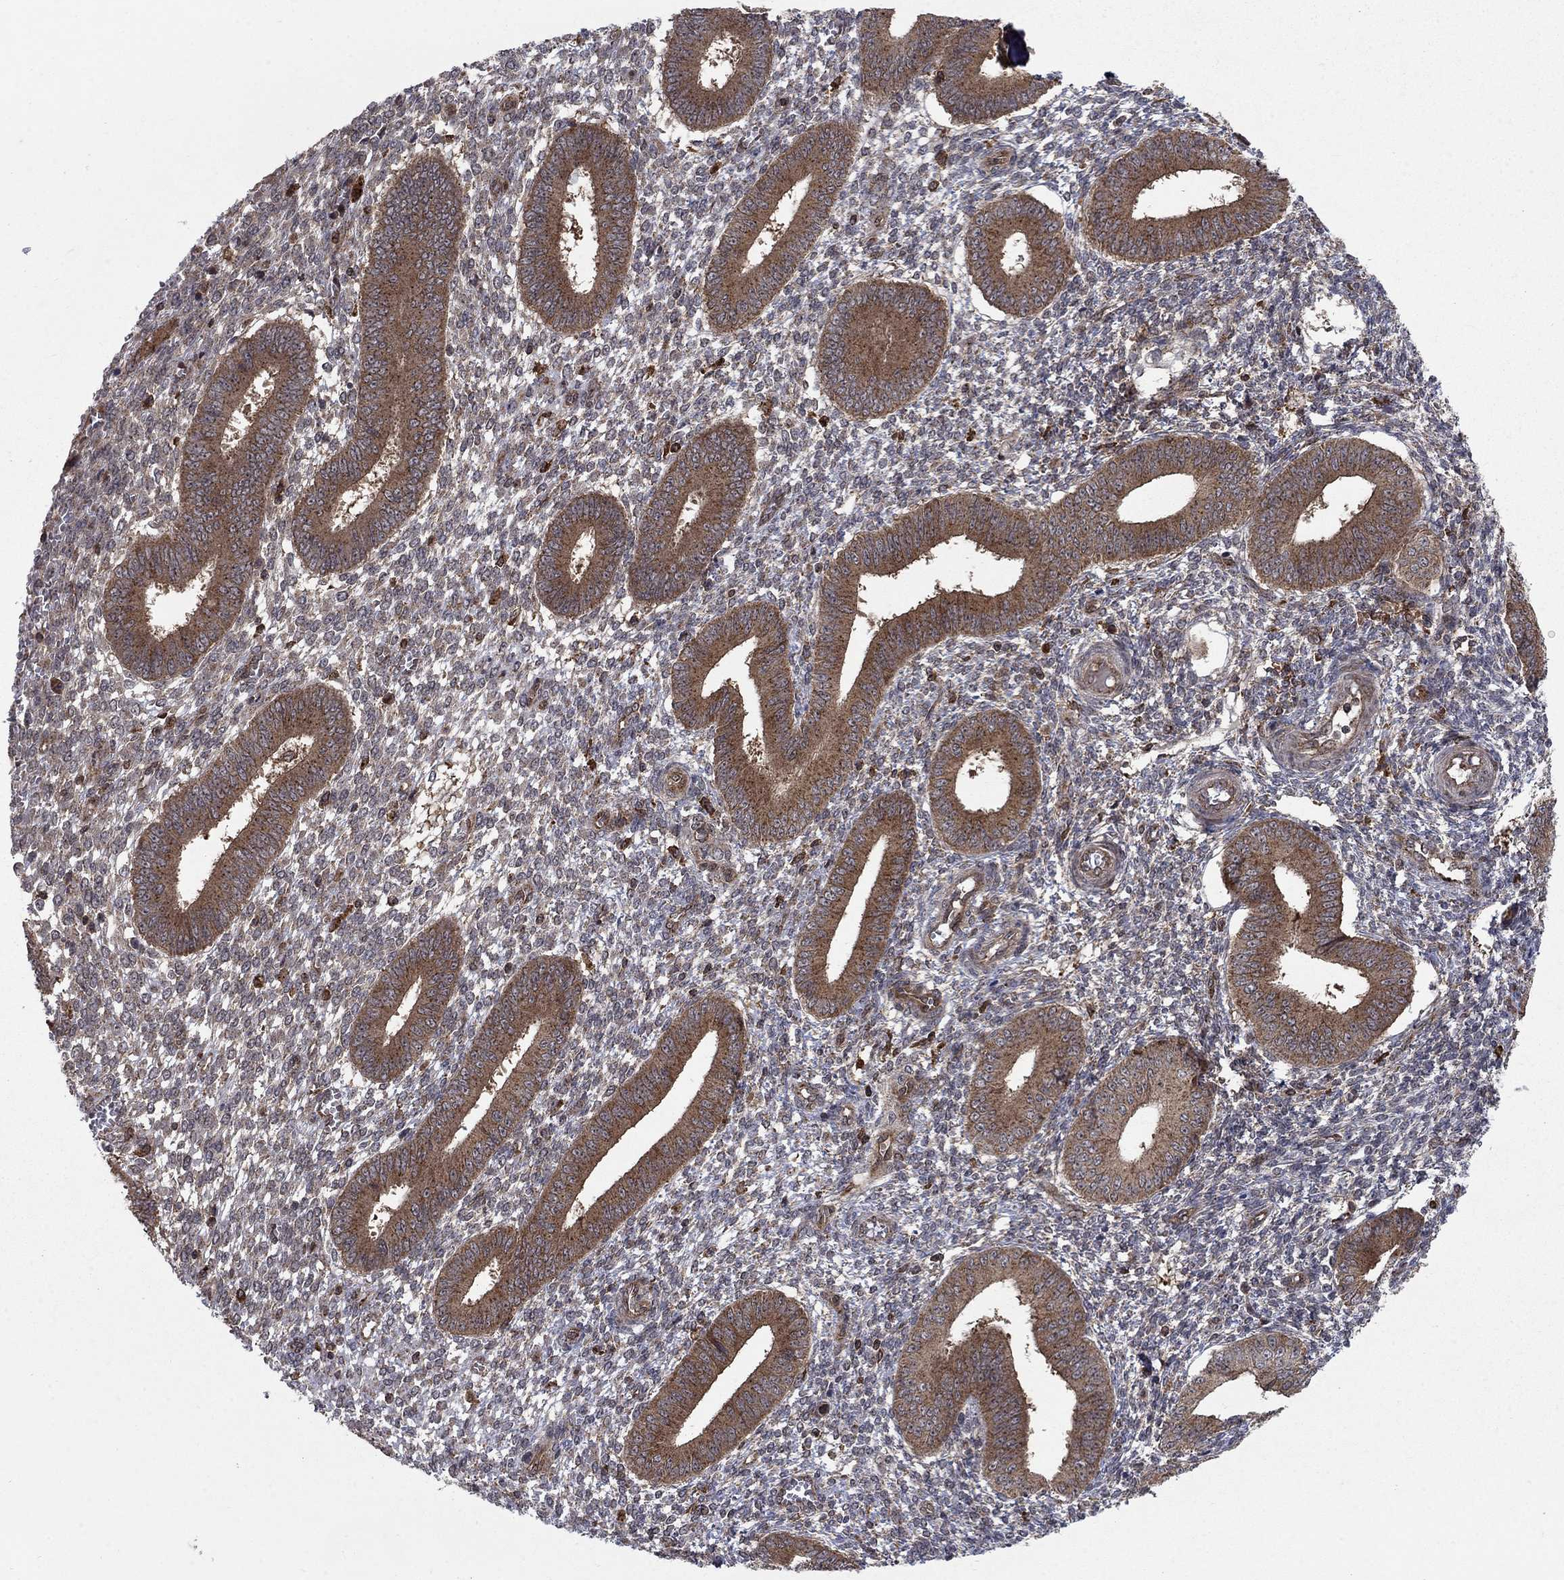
{"staining": {"intensity": "negative", "quantity": "none", "location": "none"}, "tissue": "endometrium", "cell_type": "Cells in endometrial stroma", "image_type": "normal", "snomed": [{"axis": "morphology", "description": "Normal tissue, NOS"}, {"axis": "topography", "description": "Endometrium"}], "caption": "The micrograph demonstrates no staining of cells in endometrial stroma in benign endometrium. (IHC, brightfield microscopy, high magnification).", "gene": "IFI35", "patient": {"sex": "female", "age": 42}}